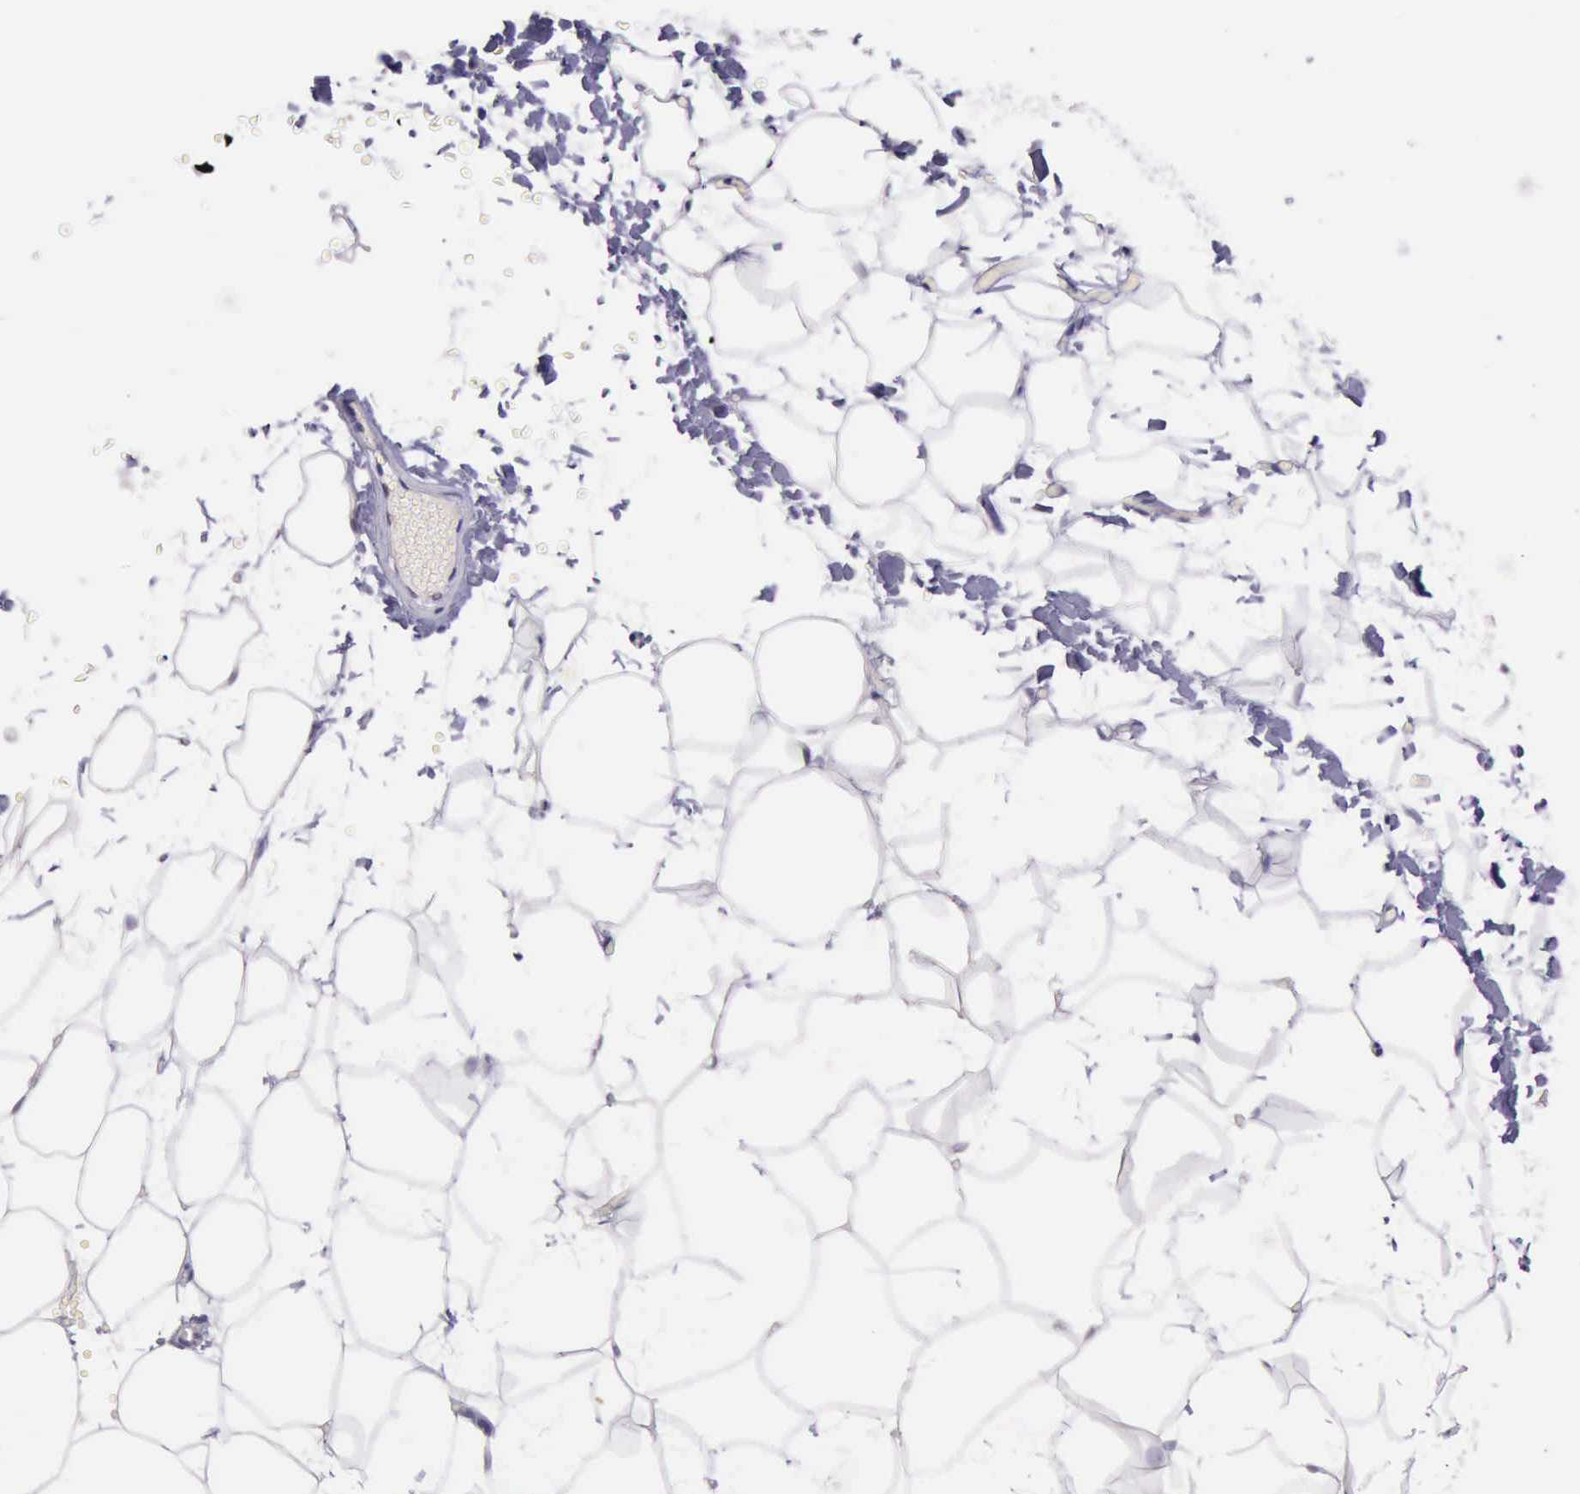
{"staining": {"intensity": "negative", "quantity": "none", "location": "none"}, "tissue": "adipose tissue", "cell_type": "Adipocytes", "image_type": "normal", "snomed": [{"axis": "morphology", "description": "Normal tissue, NOS"}, {"axis": "morphology", "description": "Fibrosis, NOS"}, {"axis": "topography", "description": "Breast"}], "caption": "This is a image of immunohistochemistry staining of normal adipose tissue, which shows no expression in adipocytes. (Stains: DAB (3,3'-diaminobenzidine) IHC with hematoxylin counter stain, Microscopy: brightfield microscopy at high magnification).", "gene": "PARP1", "patient": {"sex": "female", "age": 24}}